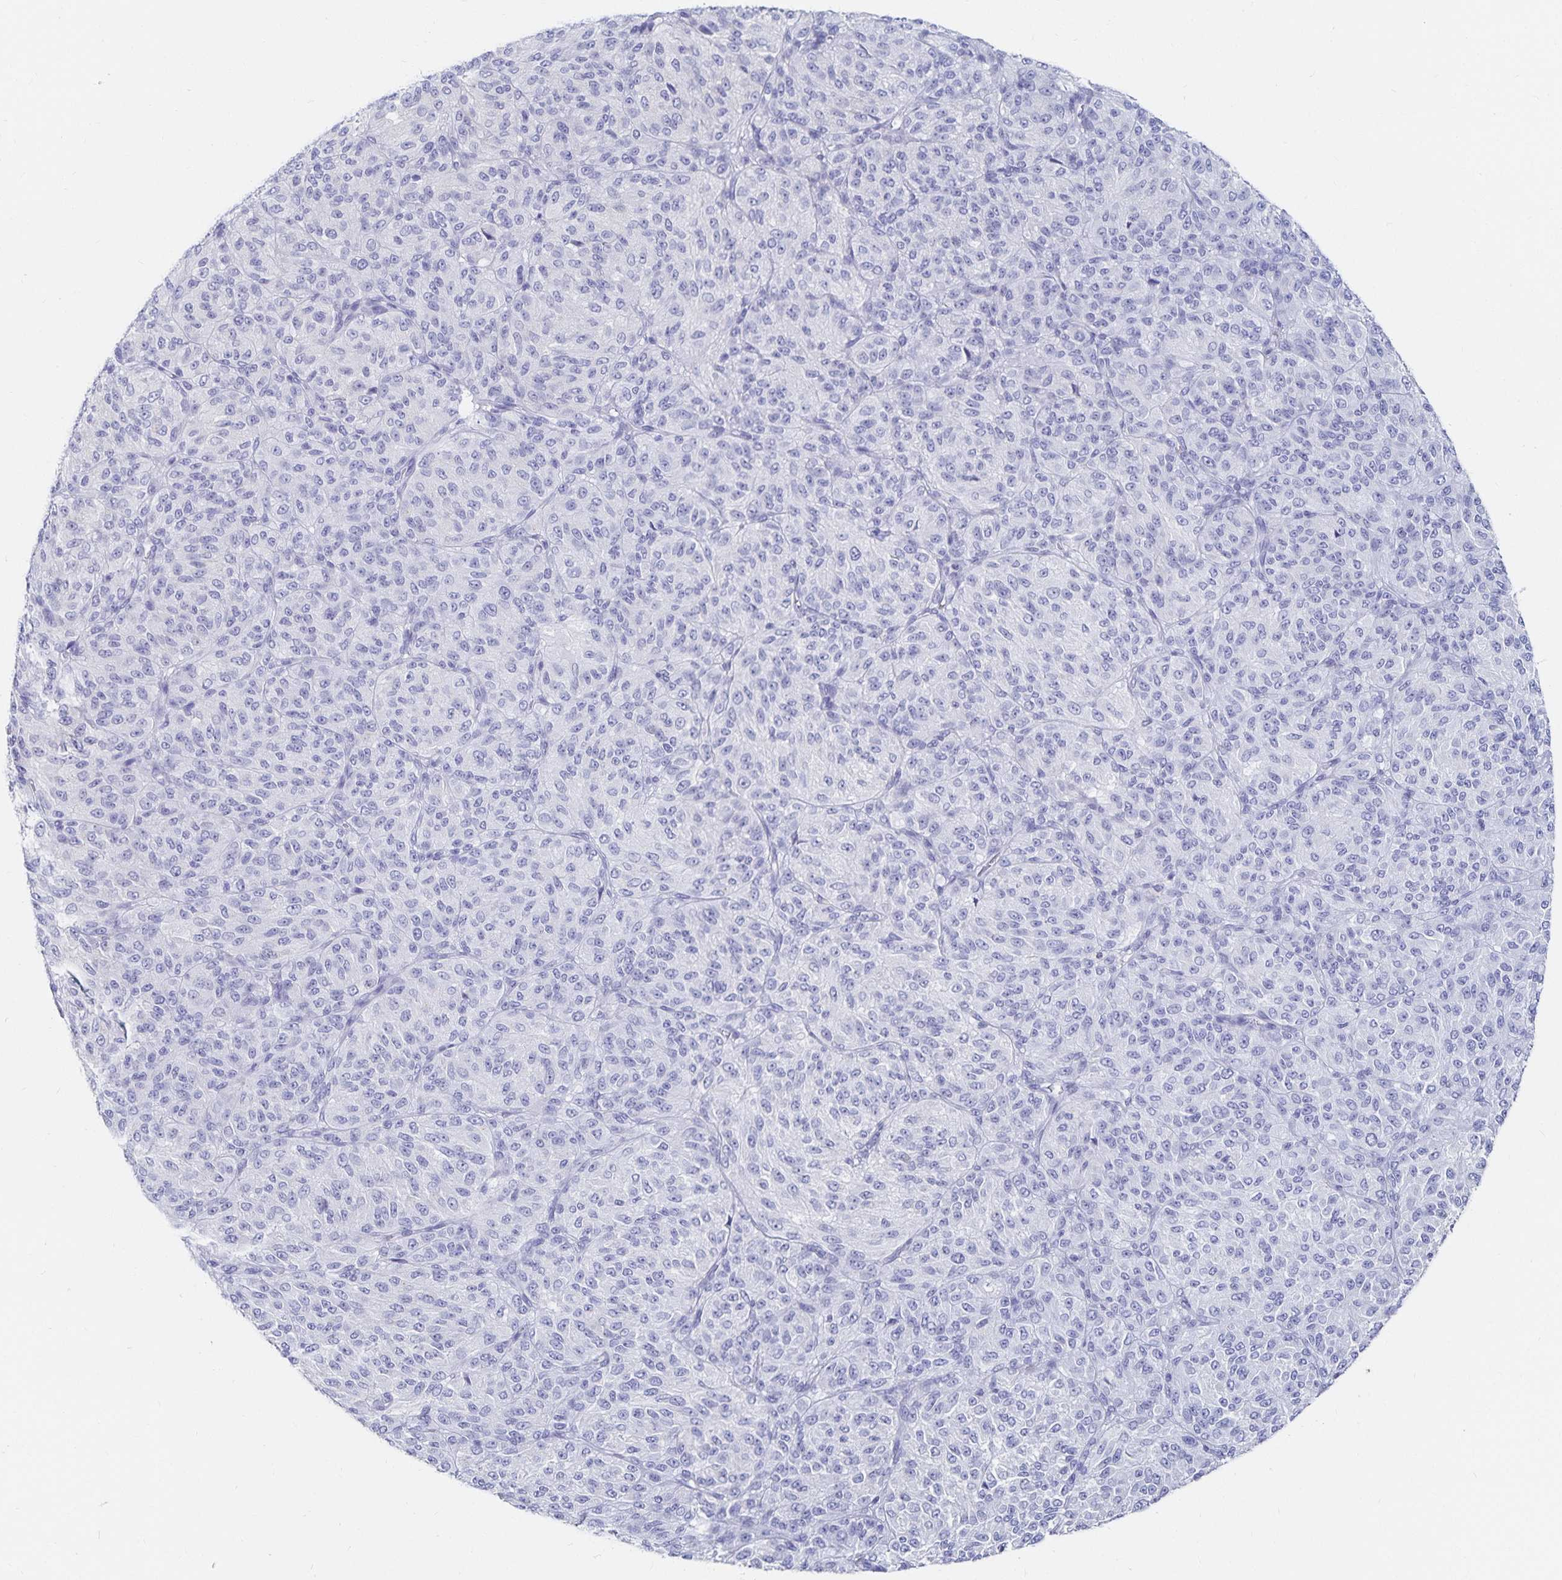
{"staining": {"intensity": "negative", "quantity": "none", "location": "none"}, "tissue": "melanoma", "cell_type": "Tumor cells", "image_type": "cancer", "snomed": [{"axis": "morphology", "description": "Malignant melanoma, Metastatic site"}, {"axis": "topography", "description": "Brain"}], "caption": "A high-resolution image shows immunohistochemistry (IHC) staining of melanoma, which reveals no significant positivity in tumor cells.", "gene": "TNIP1", "patient": {"sex": "female", "age": 56}}